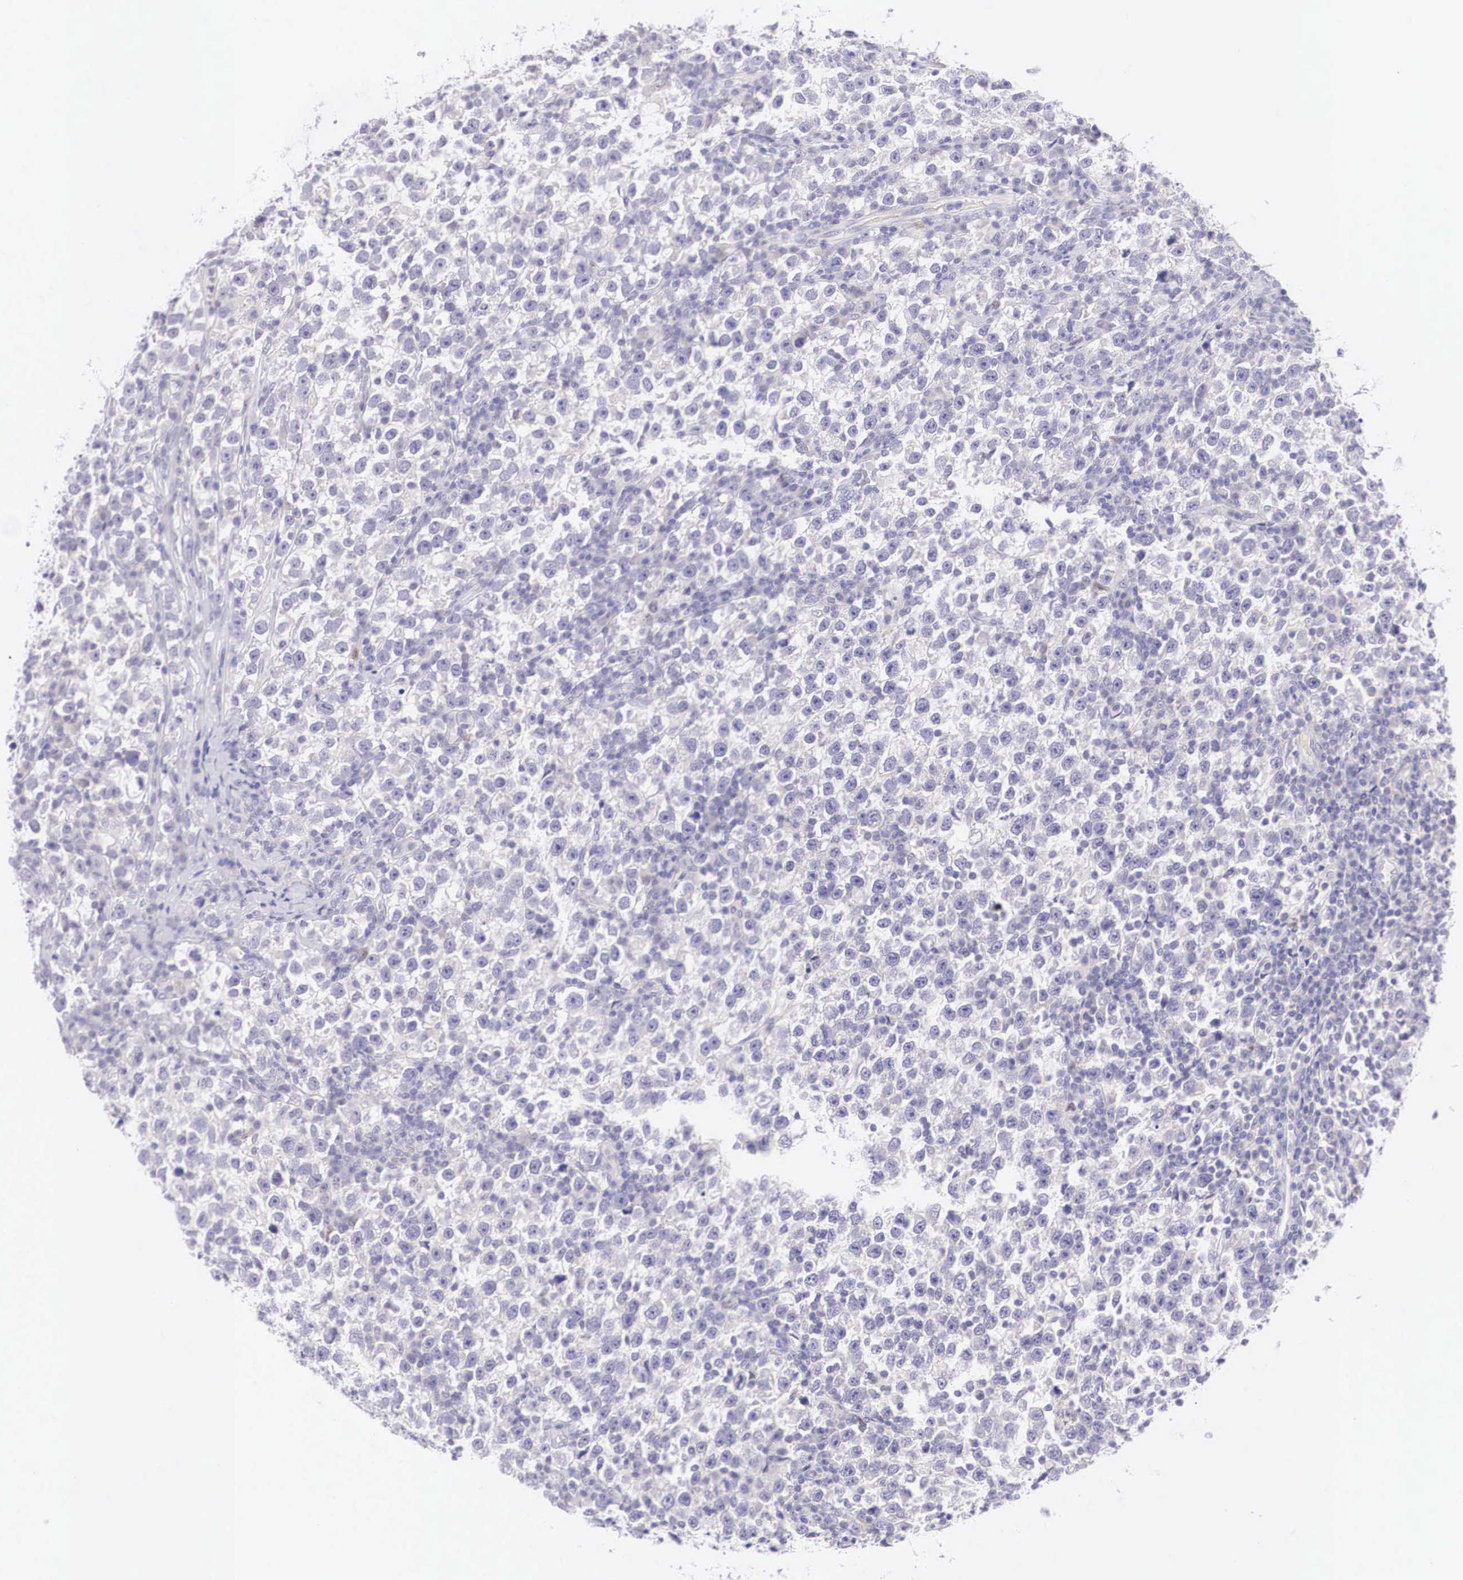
{"staining": {"intensity": "negative", "quantity": "none", "location": "none"}, "tissue": "testis cancer", "cell_type": "Tumor cells", "image_type": "cancer", "snomed": [{"axis": "morphology", "description": "Seminoma, NOS"}, {"axis": "topography", "description": "Testis"}], "caption": "Human testis cancer stained for a protein using immunohistochemistry (IHC) exhibits no staining in tumor cells.", "gene": "BCL6", "patient": {"sex": "male", "age": 43}}